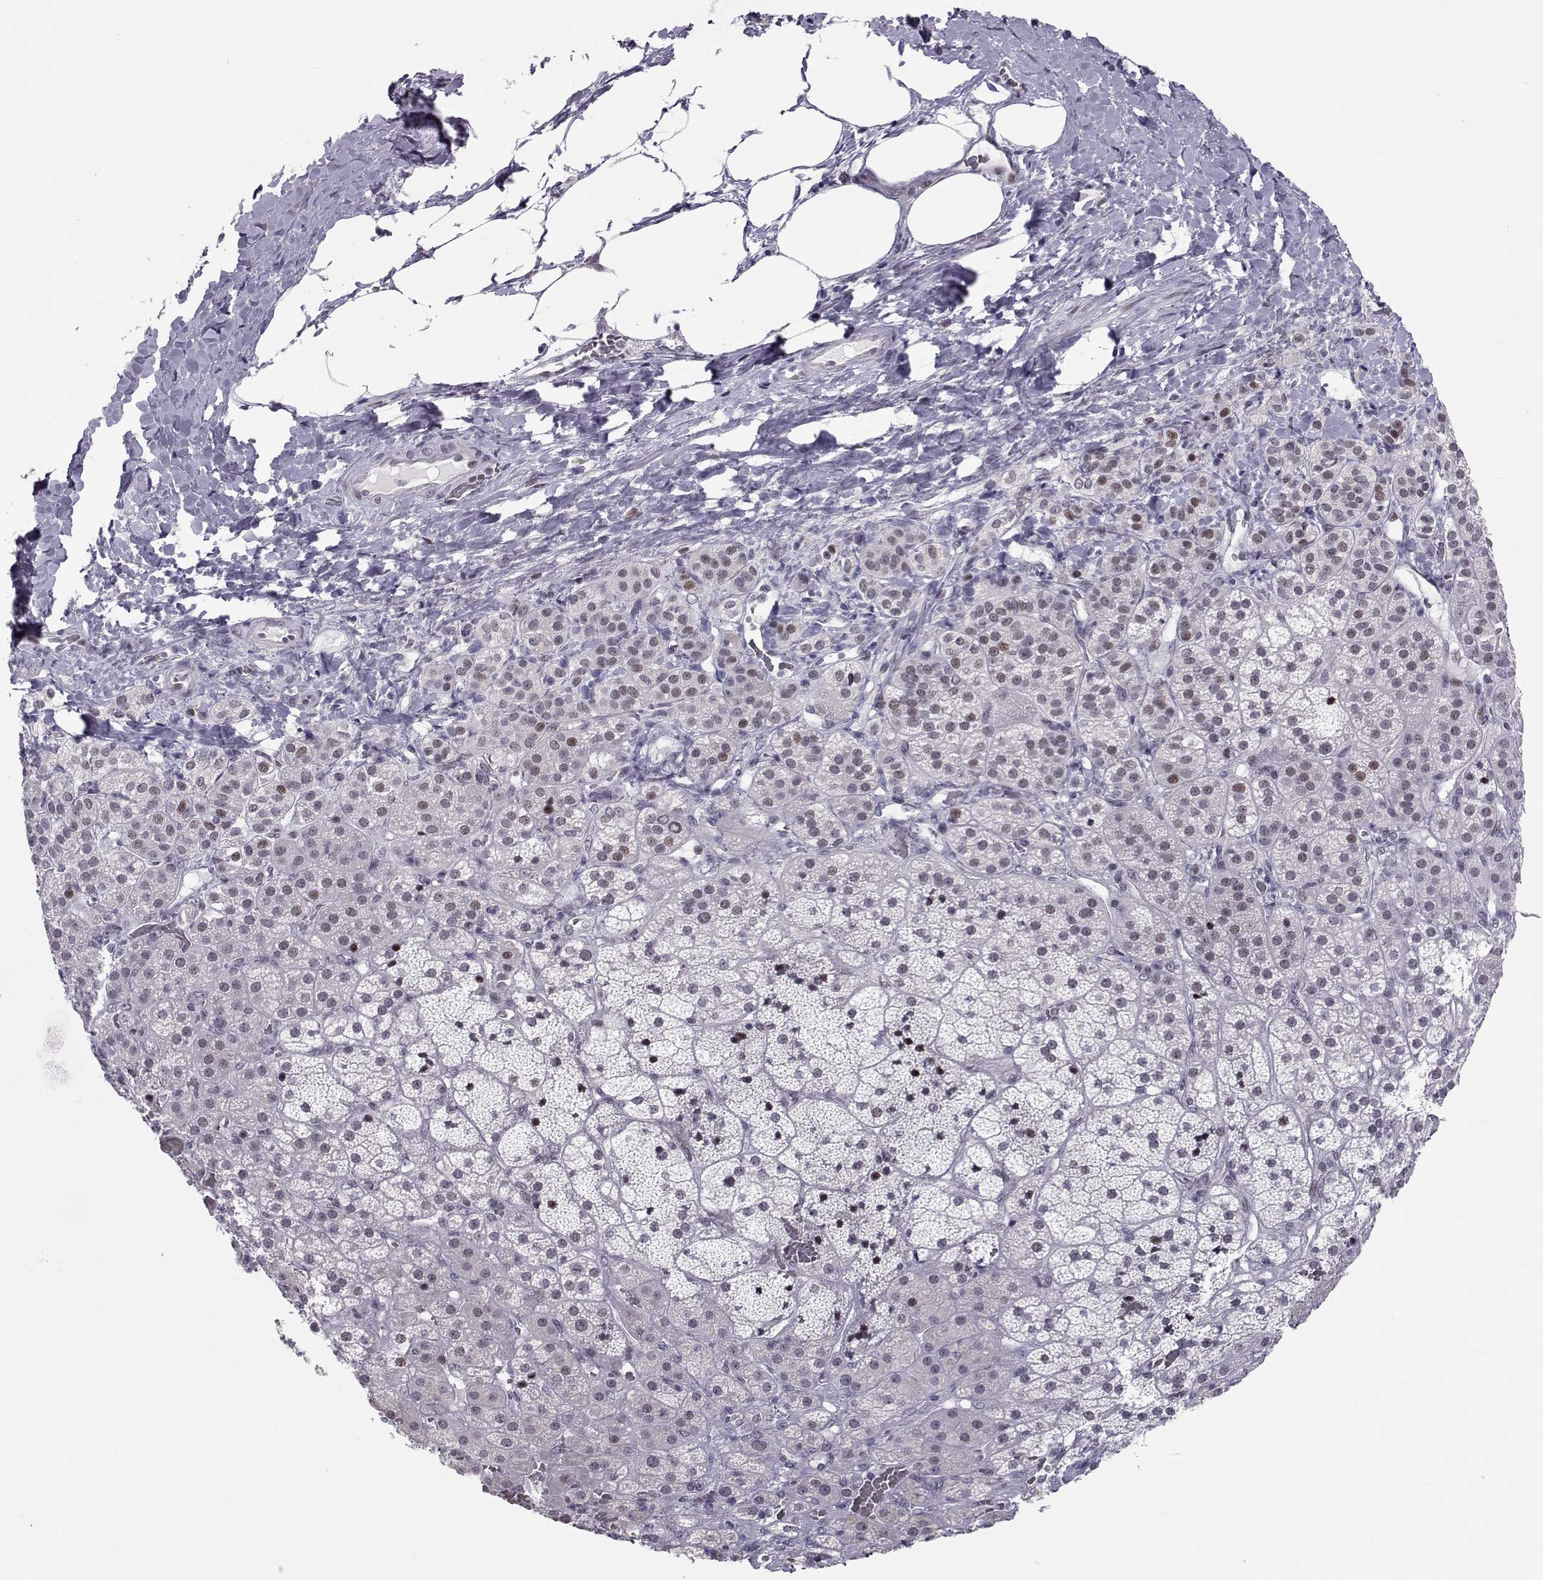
{"staining": {"intensity": "moderate", "quantity": "<25%", "location": "nuclear"}, "tissue": "adrenal gland", "cell_type": "Glandular cells", "image_type": "normal", "snomed": [{"axis": "morphology", "description": "Normal tissue, NOS"}, {"axis": "topography", "description": "Adrenal gland"}], "caption": "Adrenal gland stained with a brown dye demonstrates moderate nuclear positive positivity in approximately <25% of glandular cells.", "gene": "SIX6", "patient": {"sex": "male", "age": 57}}